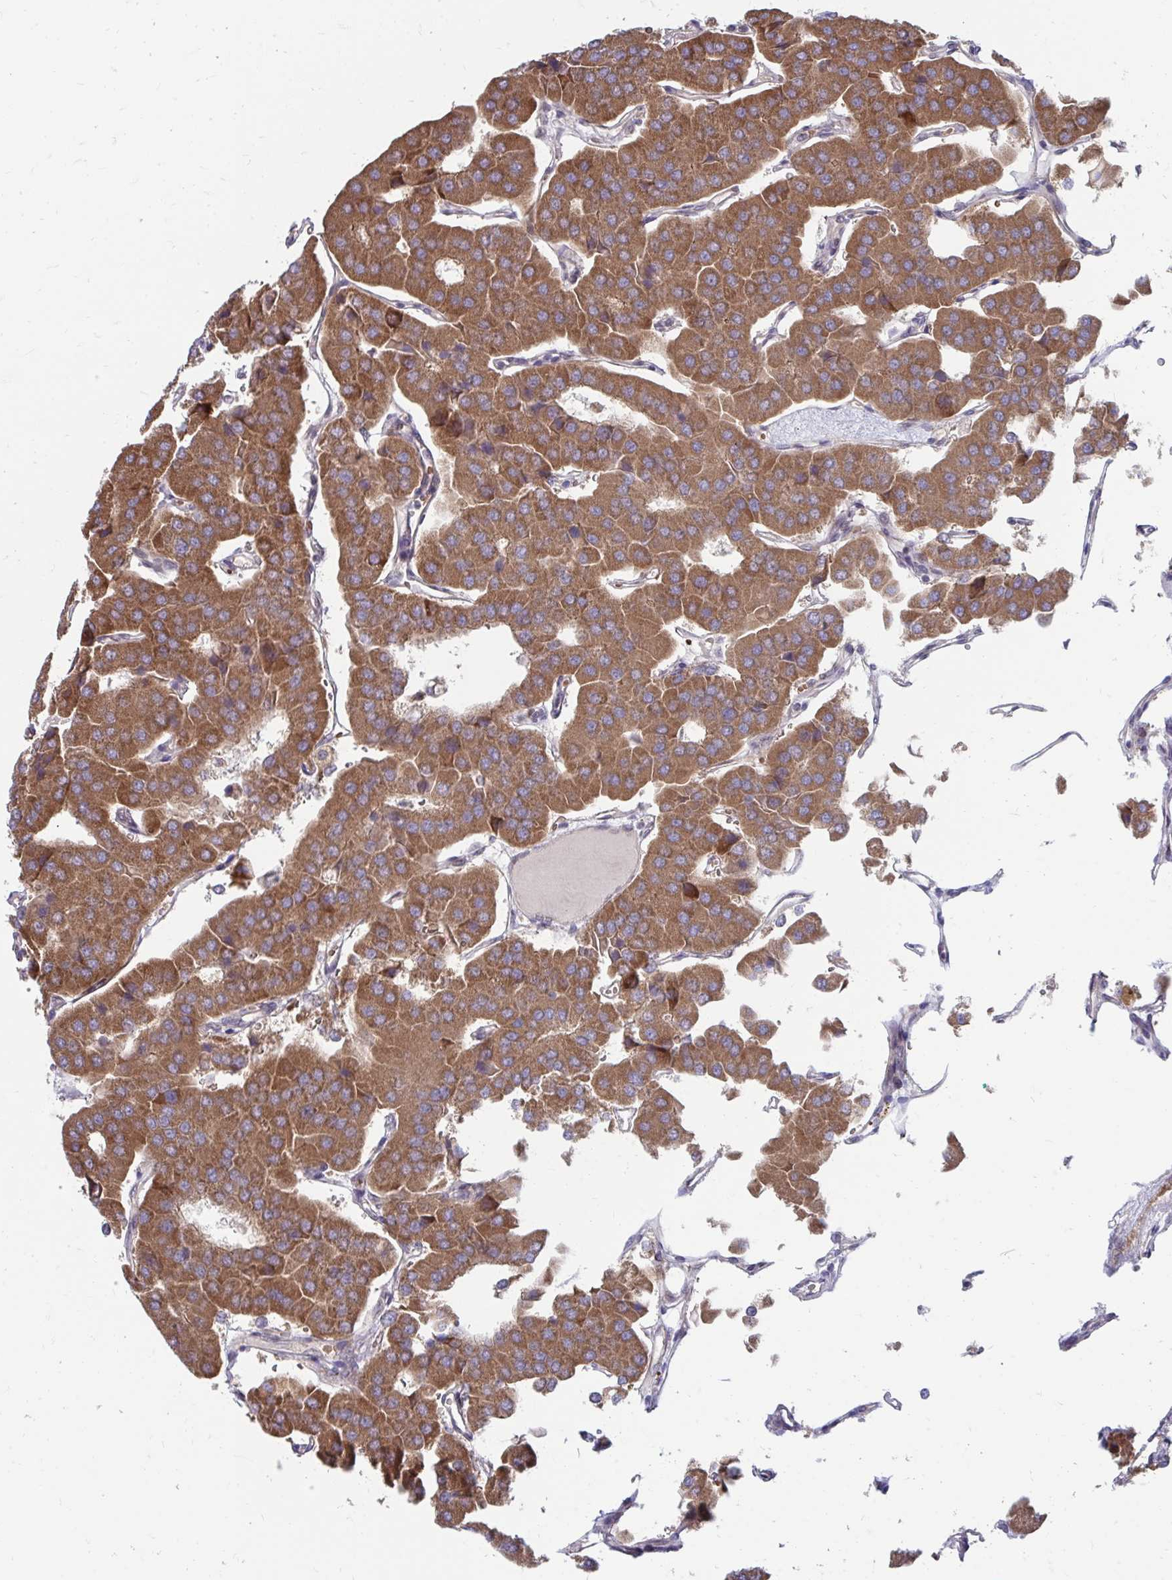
{"staining": {"intensity": "strong", "quantity": ">75%", "location": "cytoplasmic/membranous"}, "tissue": "parathyroid gland", "cell_type": "Glandular cells", "image_type": "normal", "snomed": [{"axis": "morphology", "description": "Normal tissue, NOS"}, {"axis": "morphology", "description": "Adenoma, NOS"}, {"axis": "topography", "description": "Parathyroid gland"}], "caption": "Immunohistochemical staining of normal parathyroid gland reveals high levels of strong cytoplasmic/membranous expression in approximately >75% of glandular cells.", "gene": "ITPR2", "patient": {"sex": "female", "age": 86}}